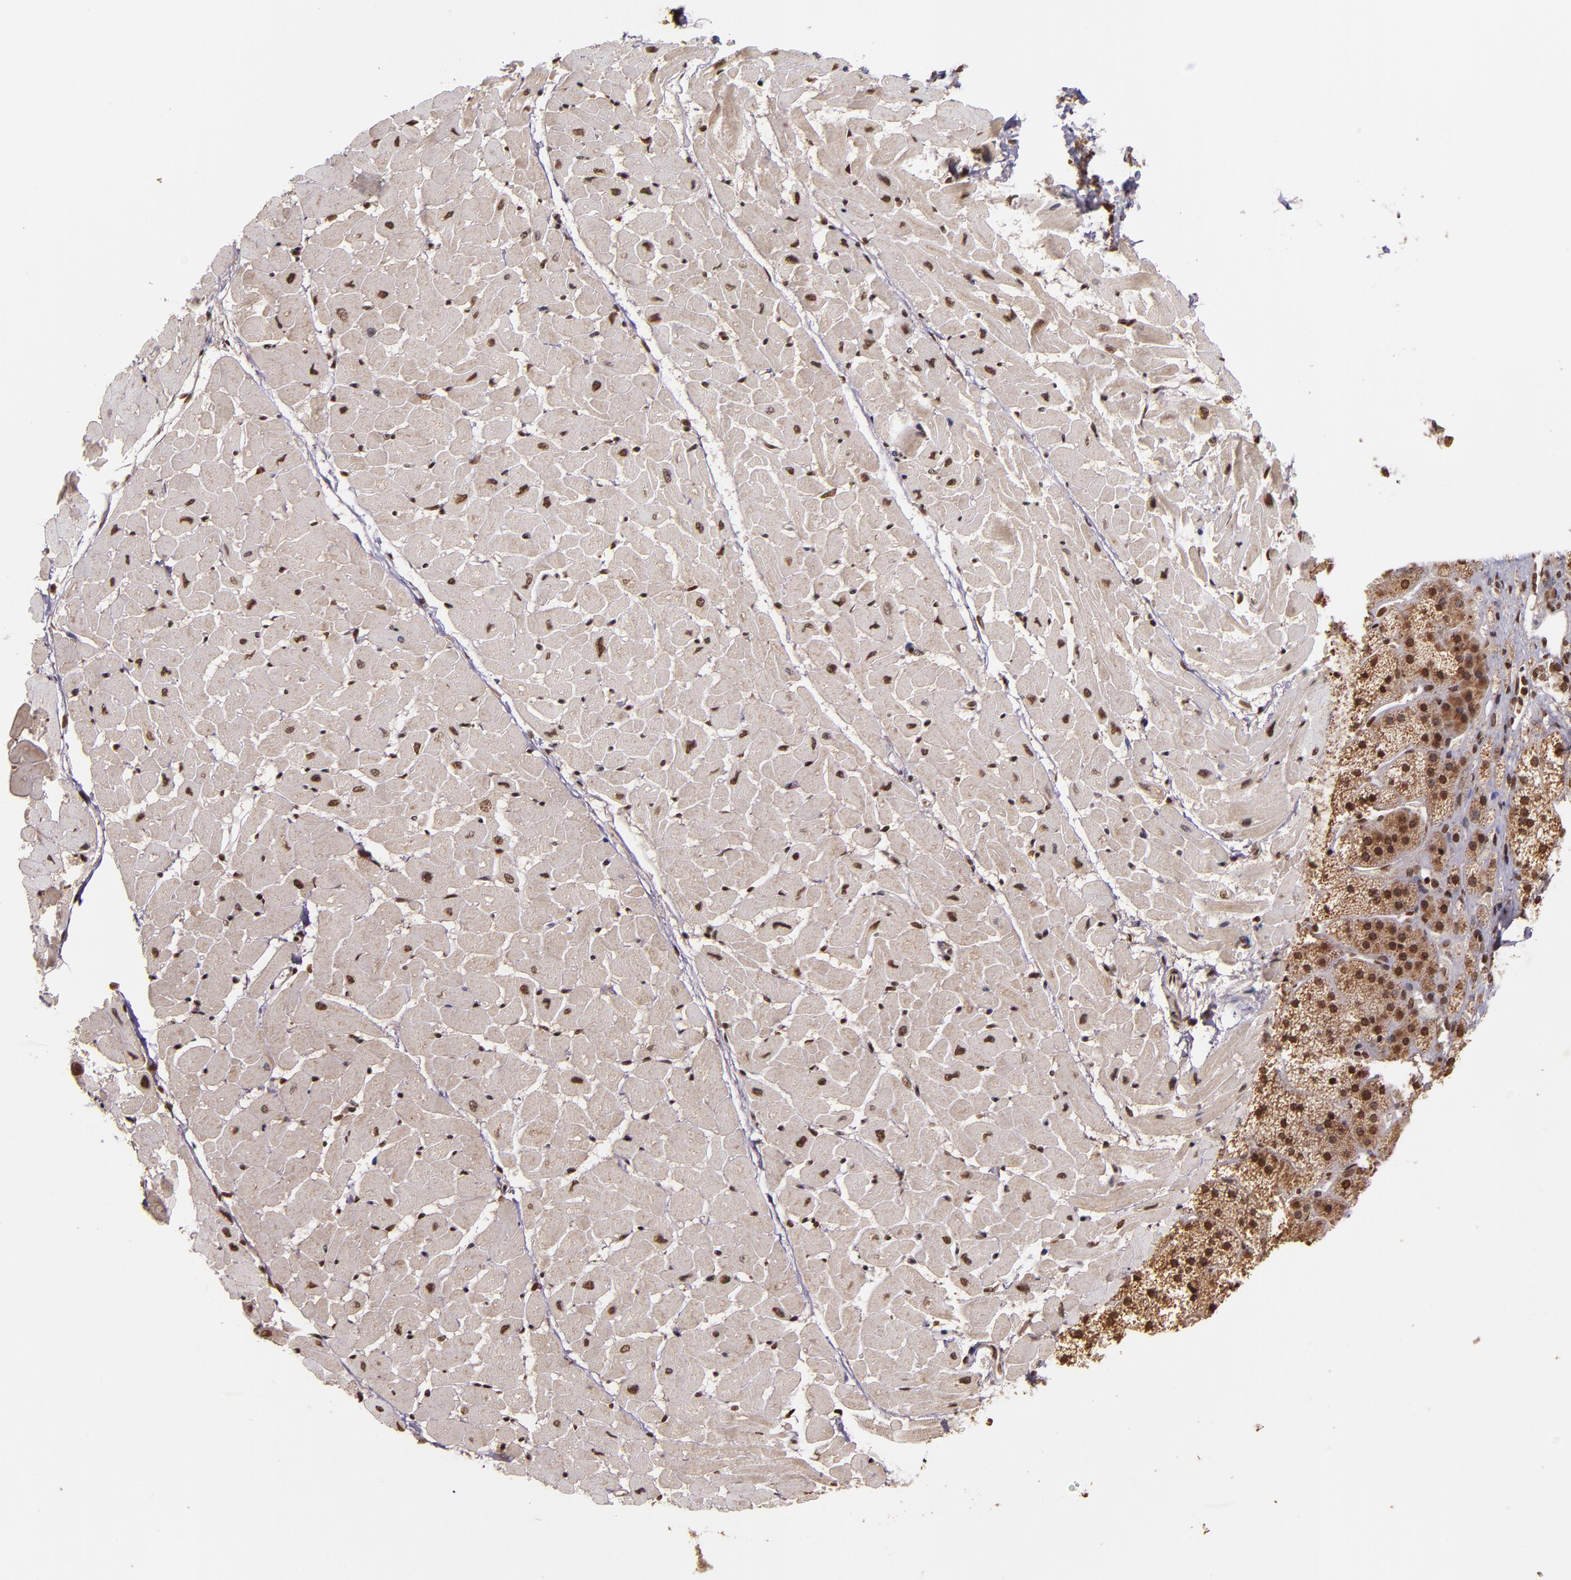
{"staining": {"intensity": "moderate", "quantity": ">75%", "location": "nuclear"}, "tissue": "heart muscle", "cell_type": "Cardiomyocytes", "image_type": "normal", "snomed": [{"axis": "morphology", "description": "Normal tissue, NOS"}, {"axis": "topography", "description": "Heart"}], "caption": "The image demonstrates immunohistochemical staining of unremarkable heart muscle. There is moderate nuclear expression is appreciated in about >75% of cardiomyocytes. The staining is performed using DAB (3,3'-diaminobenzidine) brown chromogen to label protein expression. The nuclei are counter-stained blue using hematoxylin.", "gene": "CUL3", "patient": {"sex": "female", "age": 19}}